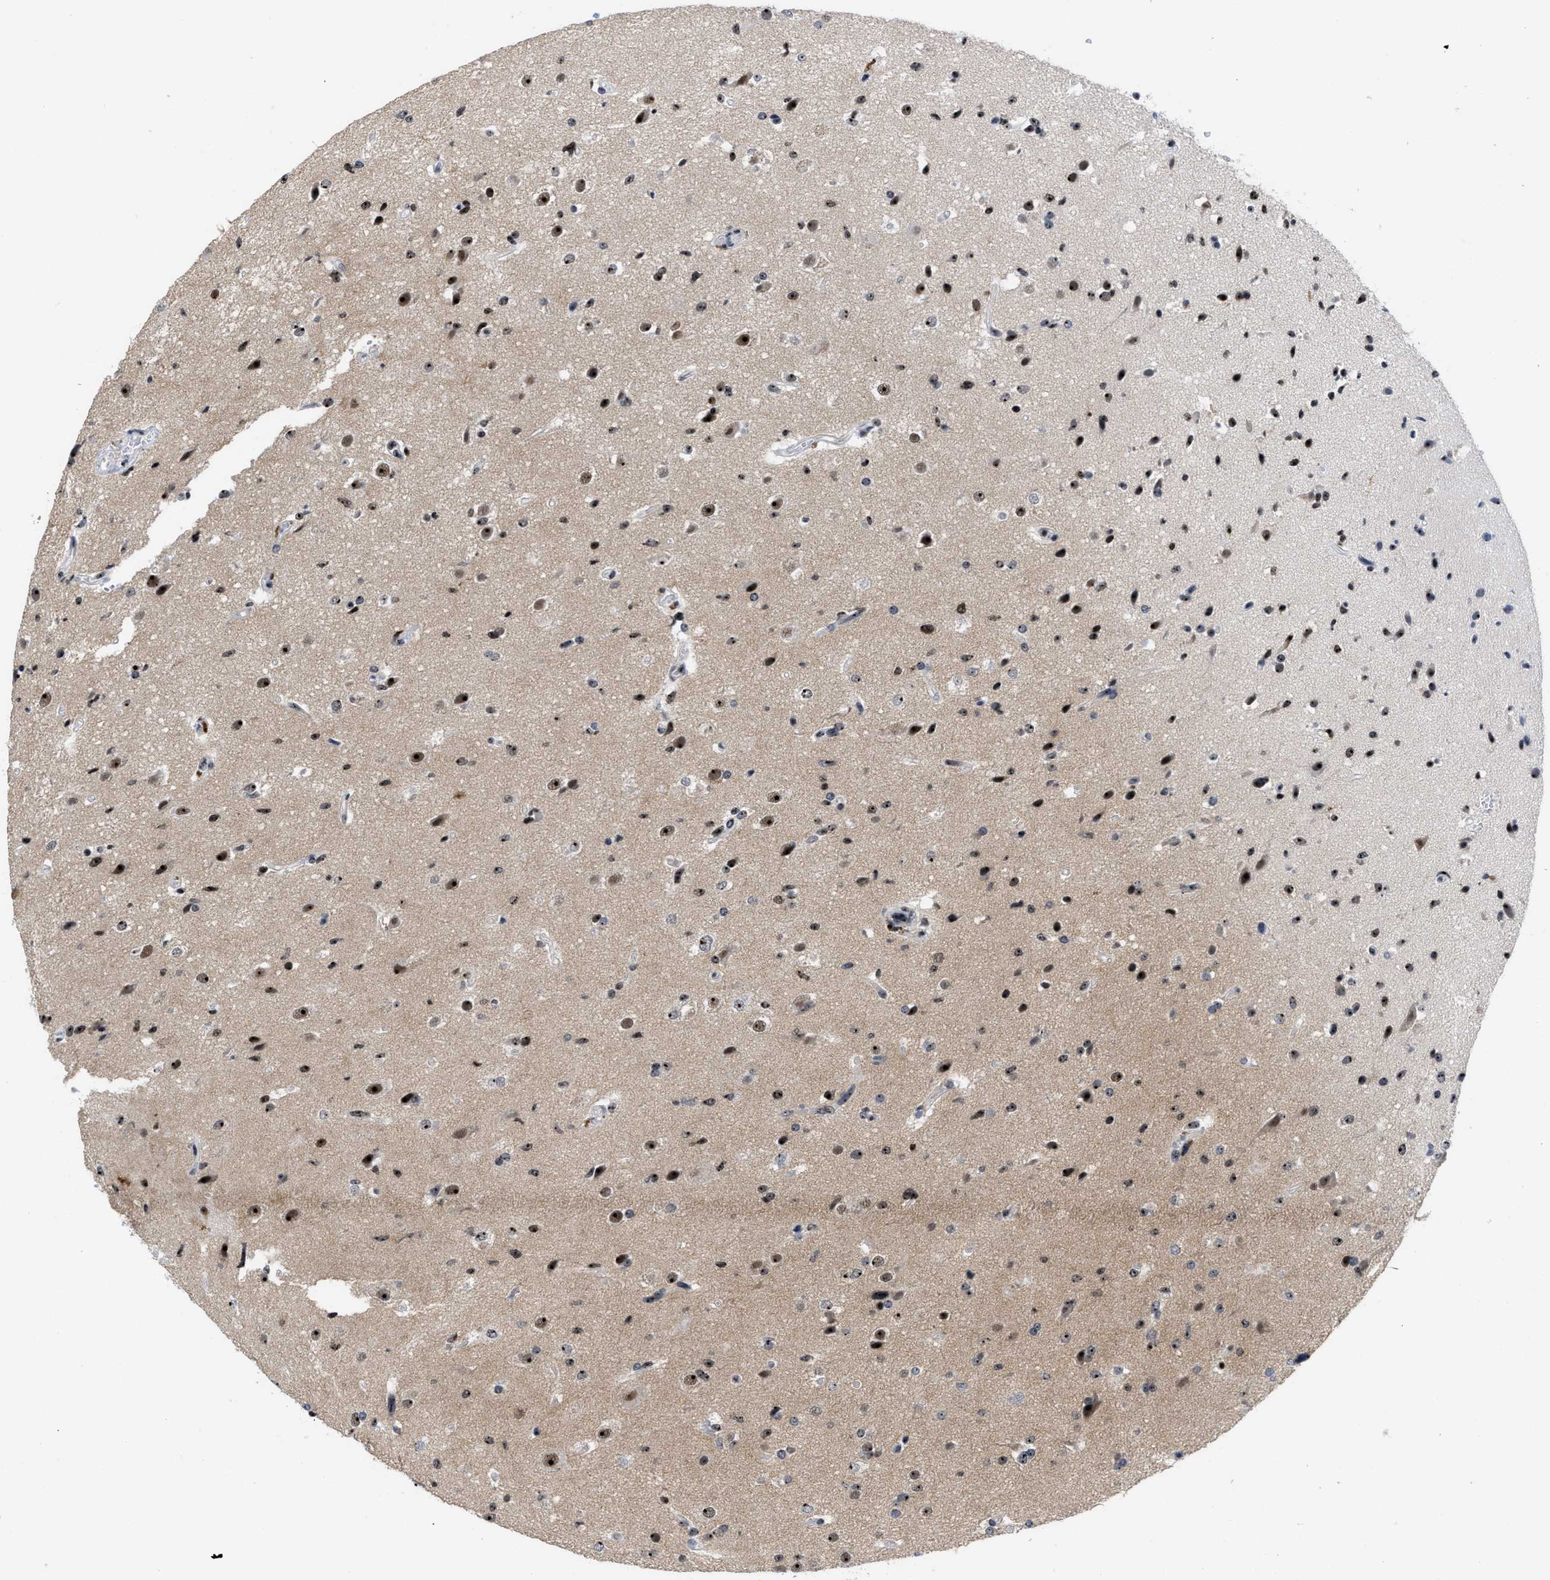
{"staining": {"intensity": "strong", "quantity": ">75%", "location": "nuclear"}, "tissue": "glioma", "cell_type": "Tumor cells", "image_type": "cancer", "snomed": [{"axis": "morphology", "description": "Glioma, malignant, High grade"}, {"axis": "topography", "description": "Brain"}], "caption": "Glioma was stained to show a protein in brown. There is high levels of strong nuclear positivity in approximately >75% of tumor cells. The staining was performed using DAB, with brown indicating positive protein expression. Nuclei are stained blue with hematoxylin.", "gene": "NOP58", "patient": {"sex": "male", "age": 33}}